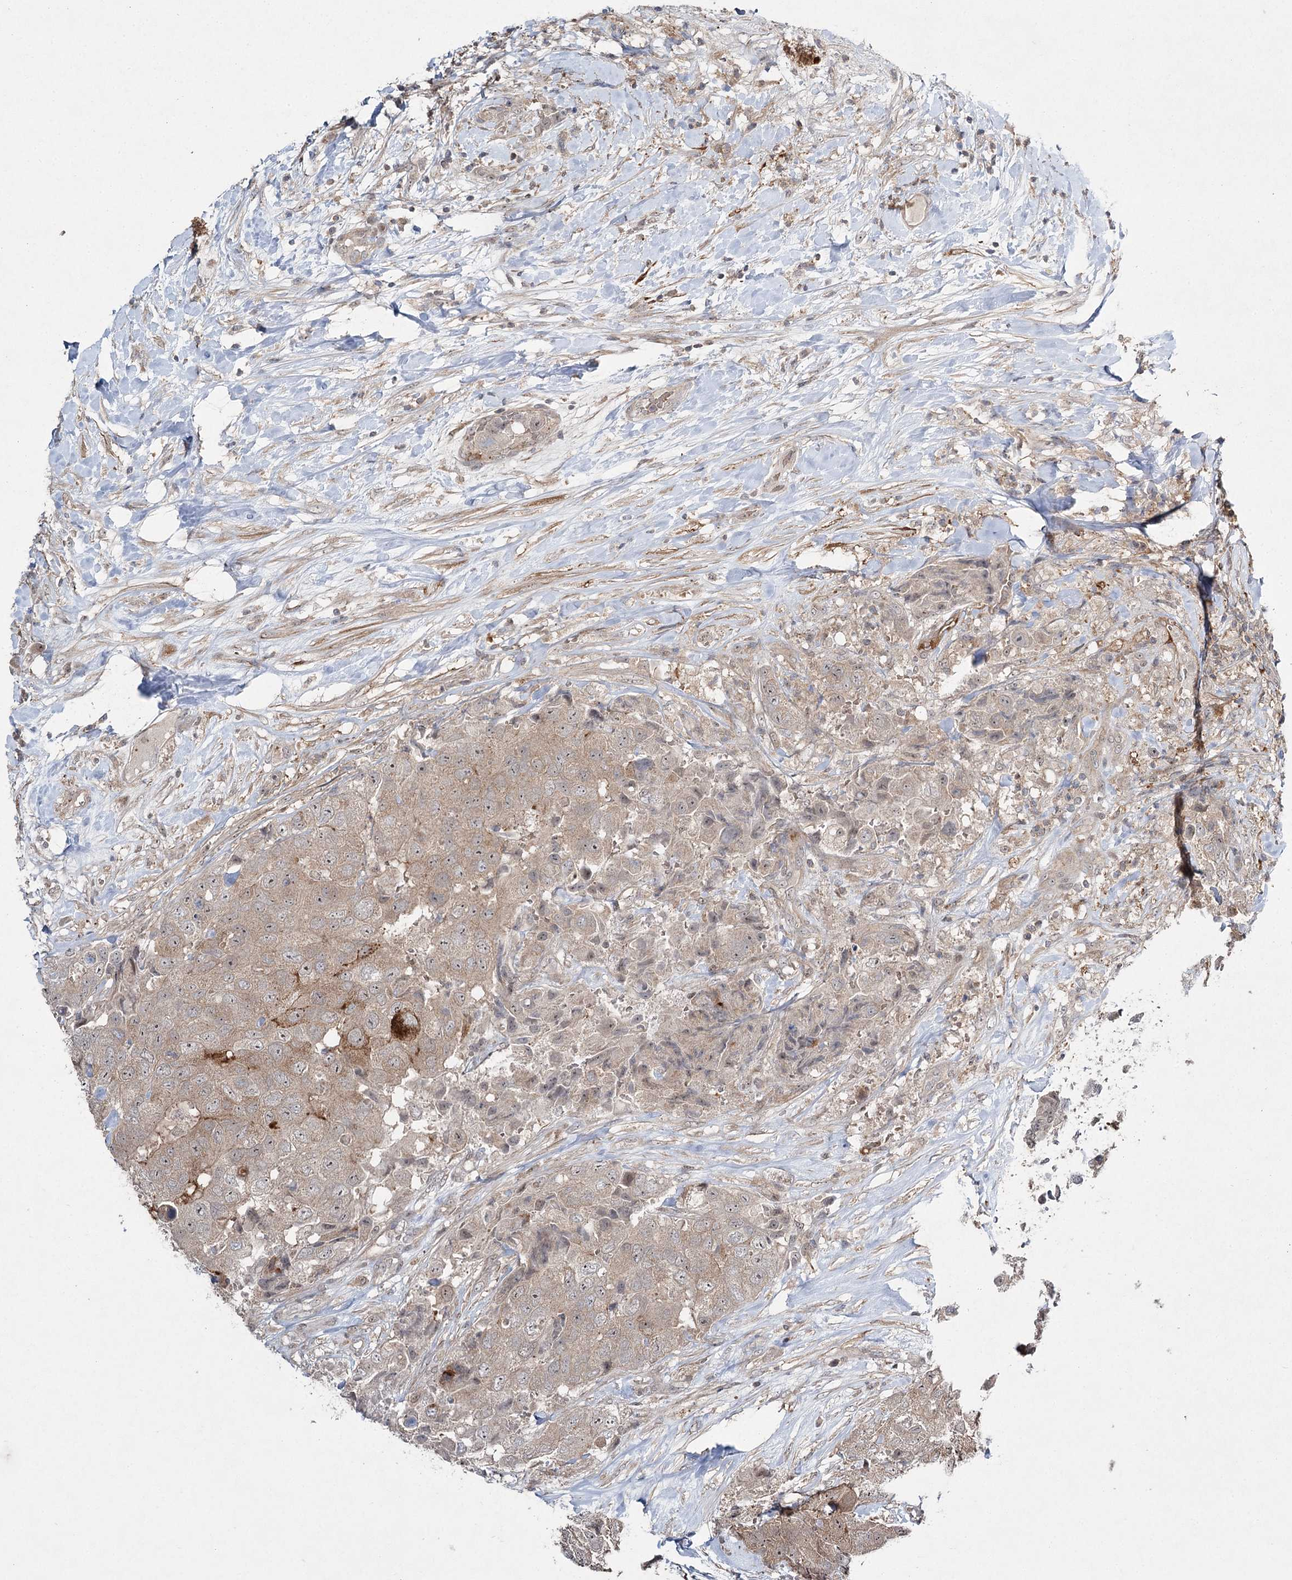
{"staining": {"intensity": "weak", "quantity": "25%-75%", "location": "cytoplasmic/membranous"}, "tissue": "breast cancer", "cell_type": "Tumor cells", "image_type": "cancer", "snomed": [{"axis": "morphology", "description": "Duct carcinoma"}, {"axis": "topography", "description": "Breast"}], "caption": "Protein staining of breast infiltrating ductal carcinoma tissue exhibits weak cytoplasmic/membranous positivity in about 25%-75% of tumor cells.", "gene": "WDR44", "patient": {"sex": "female", "age": 62}}